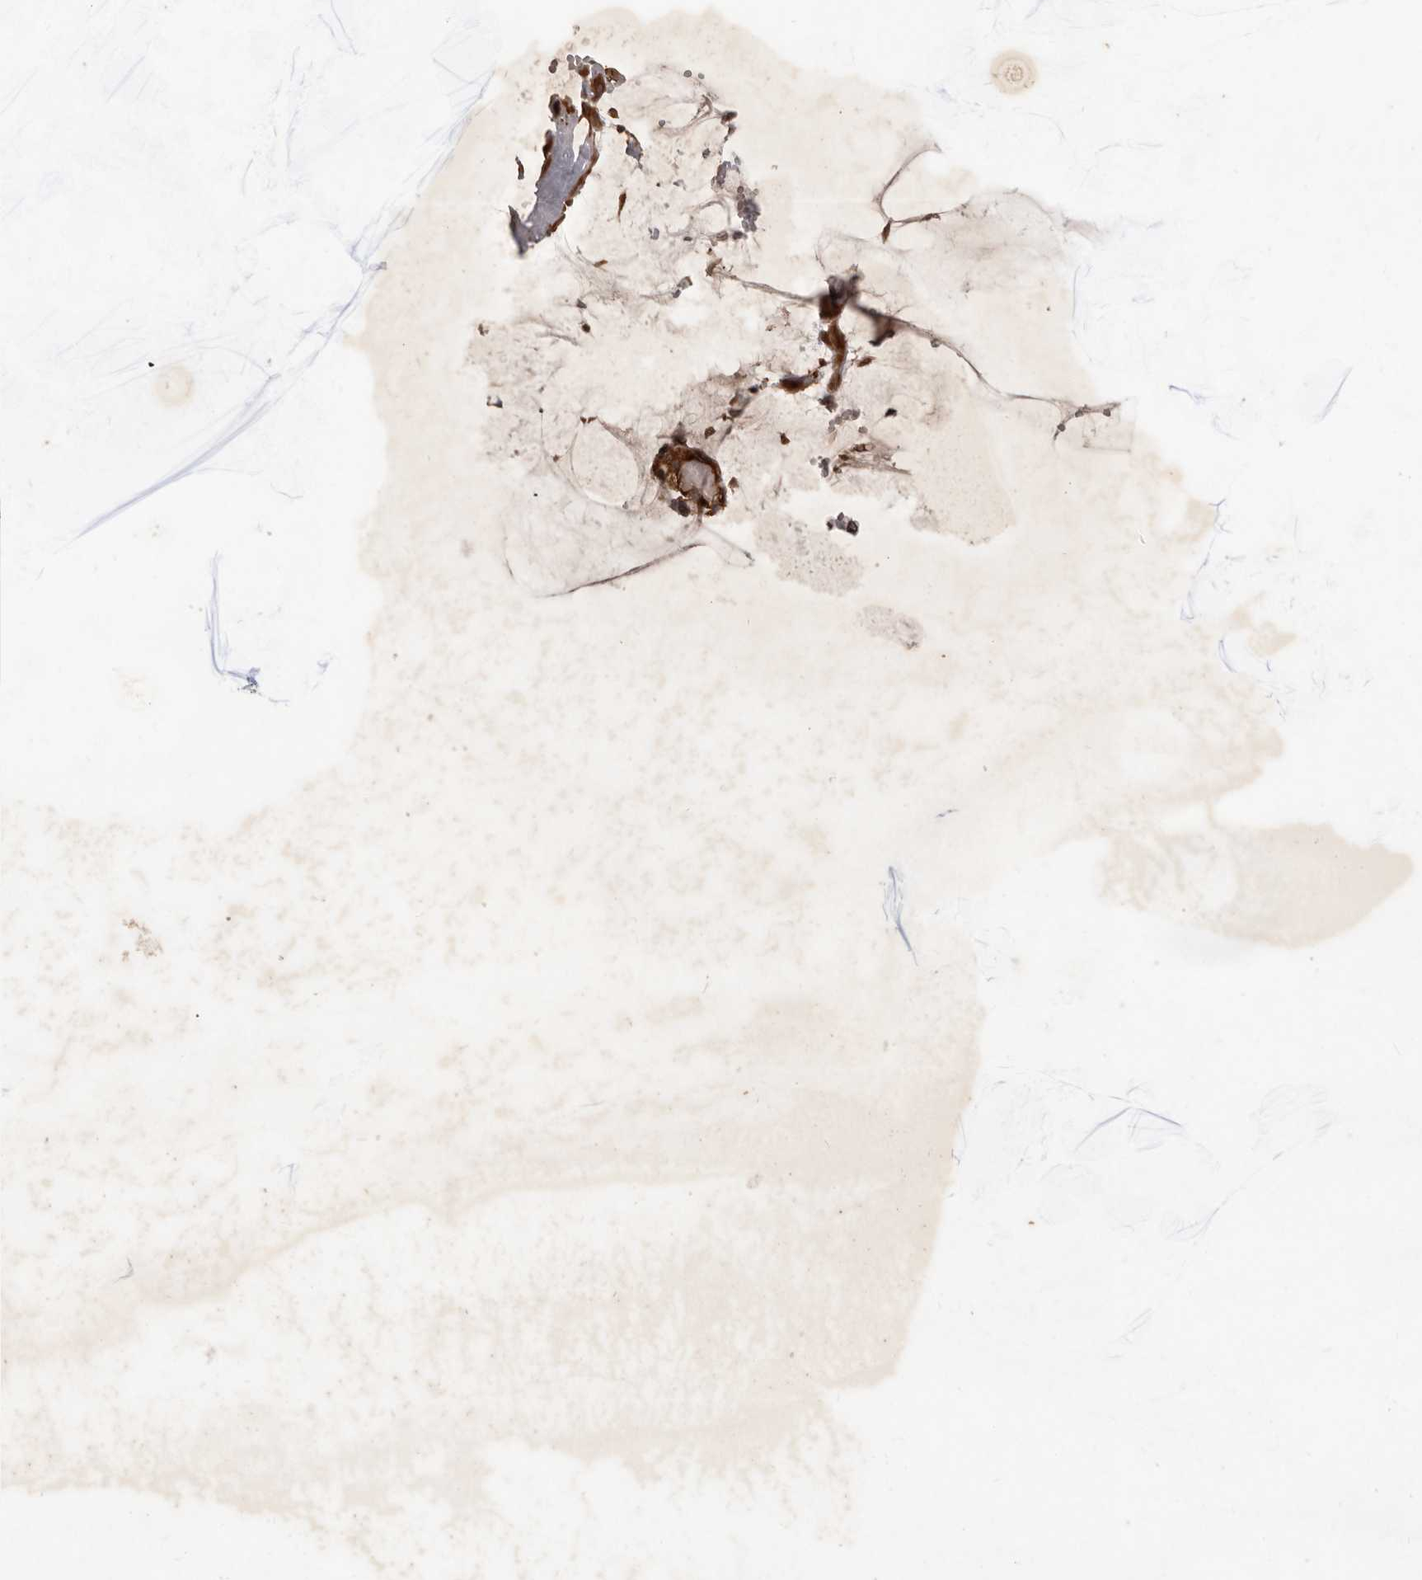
{"staining": {"intensity": "moderate", "quantity": ">75%", "location": "cytoplasmic/membranous"}, "tissue": "ovarian cancer", "cell_type": "Tumor cells", "image_type": "cancer", "snomed": [{"axis": "morphology", "description": "Cystadenocarcinoma, mucinous, NOS"}, {"axis": "topography", "description": "Ovary"}], "caption": "IHC of human ovarian cancer demonstrates medium levels of moderate cytoplasmic/membranous expression in approximately >75% of tumor cells.", "gene": "STK36", "patient": {"sex": "female", "age": 39}}